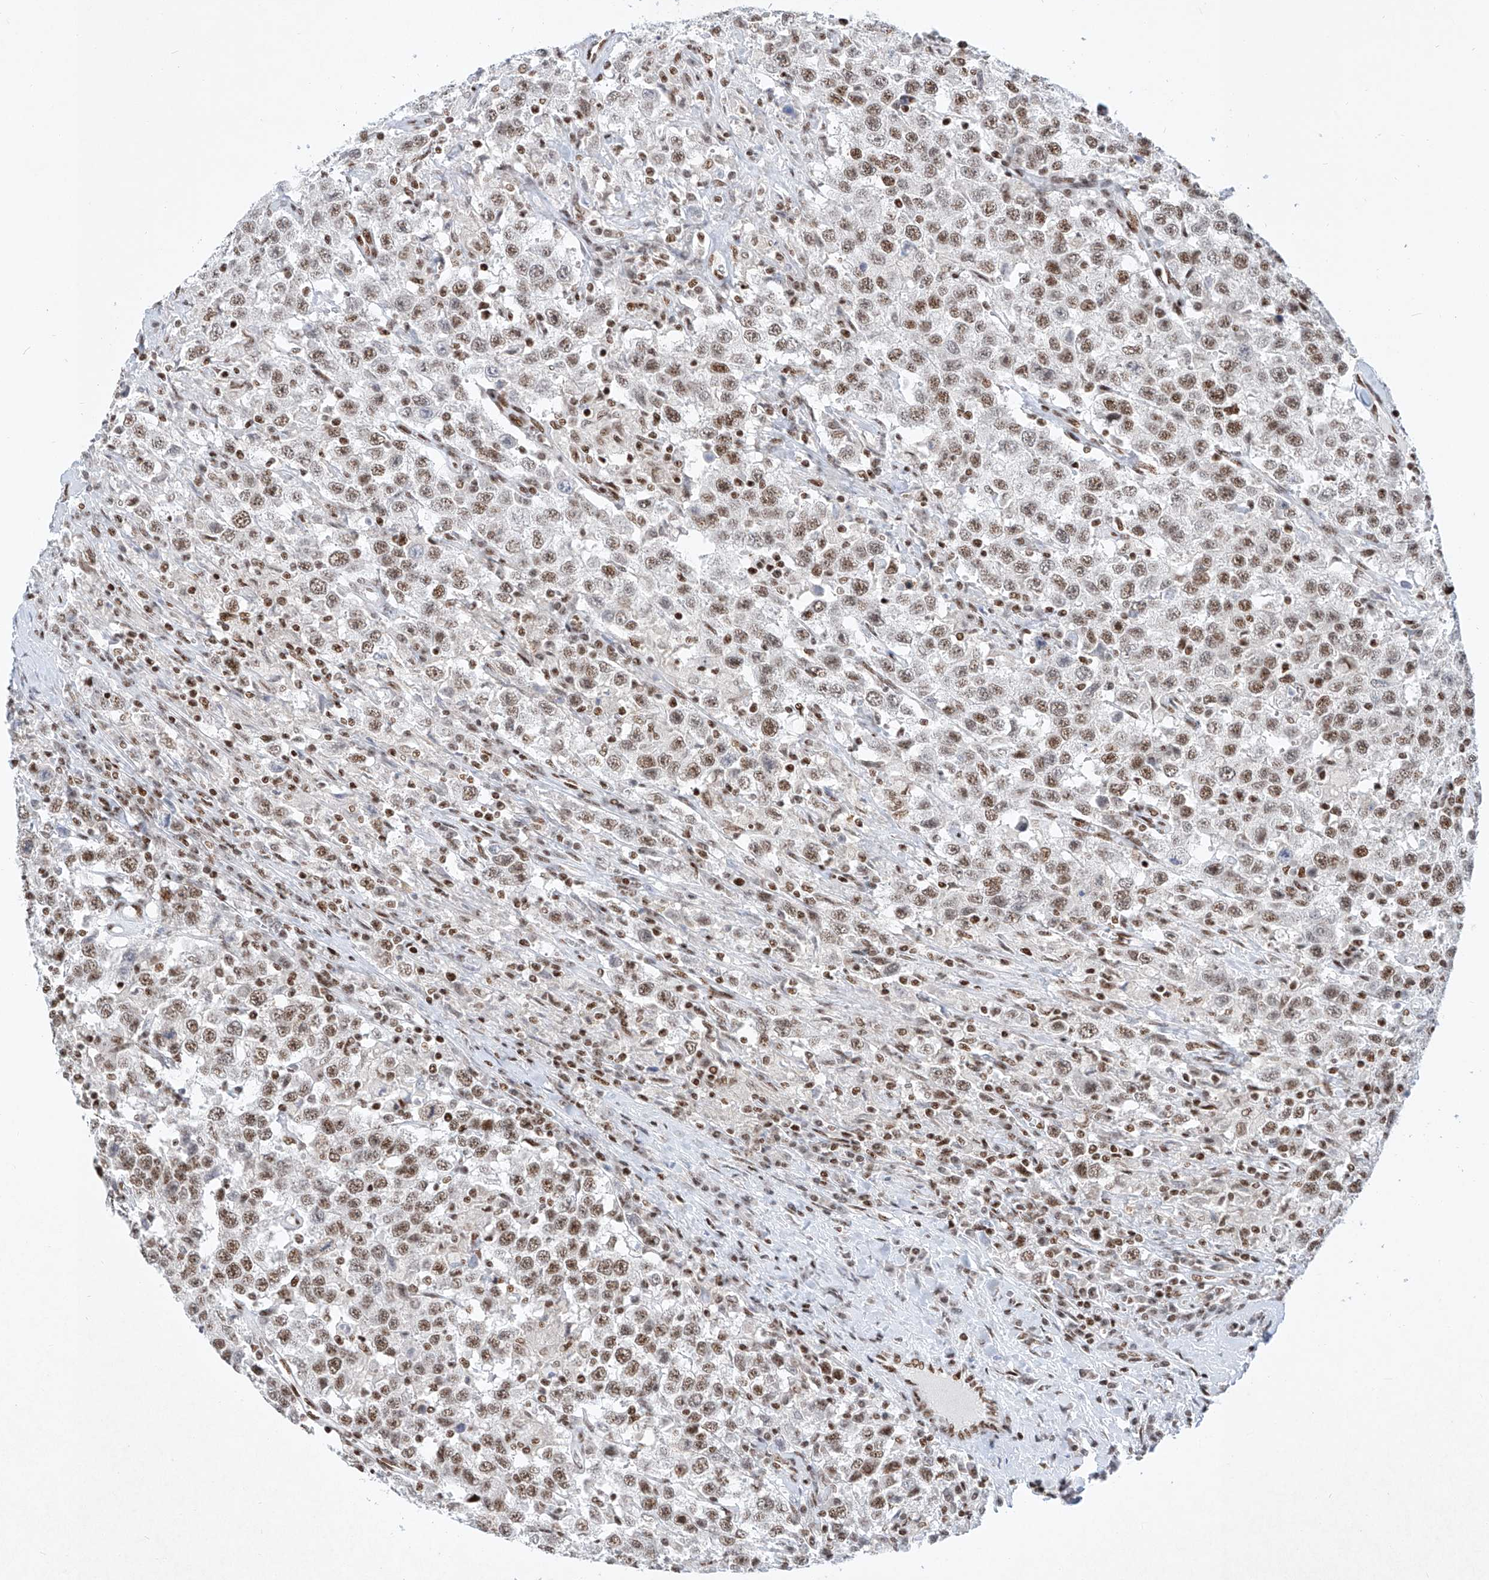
{"staining": {"intensity": "moderate", "quantity": ">75%", "location": "nuclear"}, "tissue": "testis cancer", "cell_type": "Tumor cells", "image_type": "cancer", "snomed": [{"axis": "morphology", "description": "Seminoma, NOS"}, {"axis": "topography", "description": "Testis"}], "caption": "There is medium levels of moderate nuclear expression in tumor cells of testis cancer, as demonstrated by immunohistochemical staining (brown color).", "gene": "TAF4", "patient": {"sex": "male", "age": 41}}